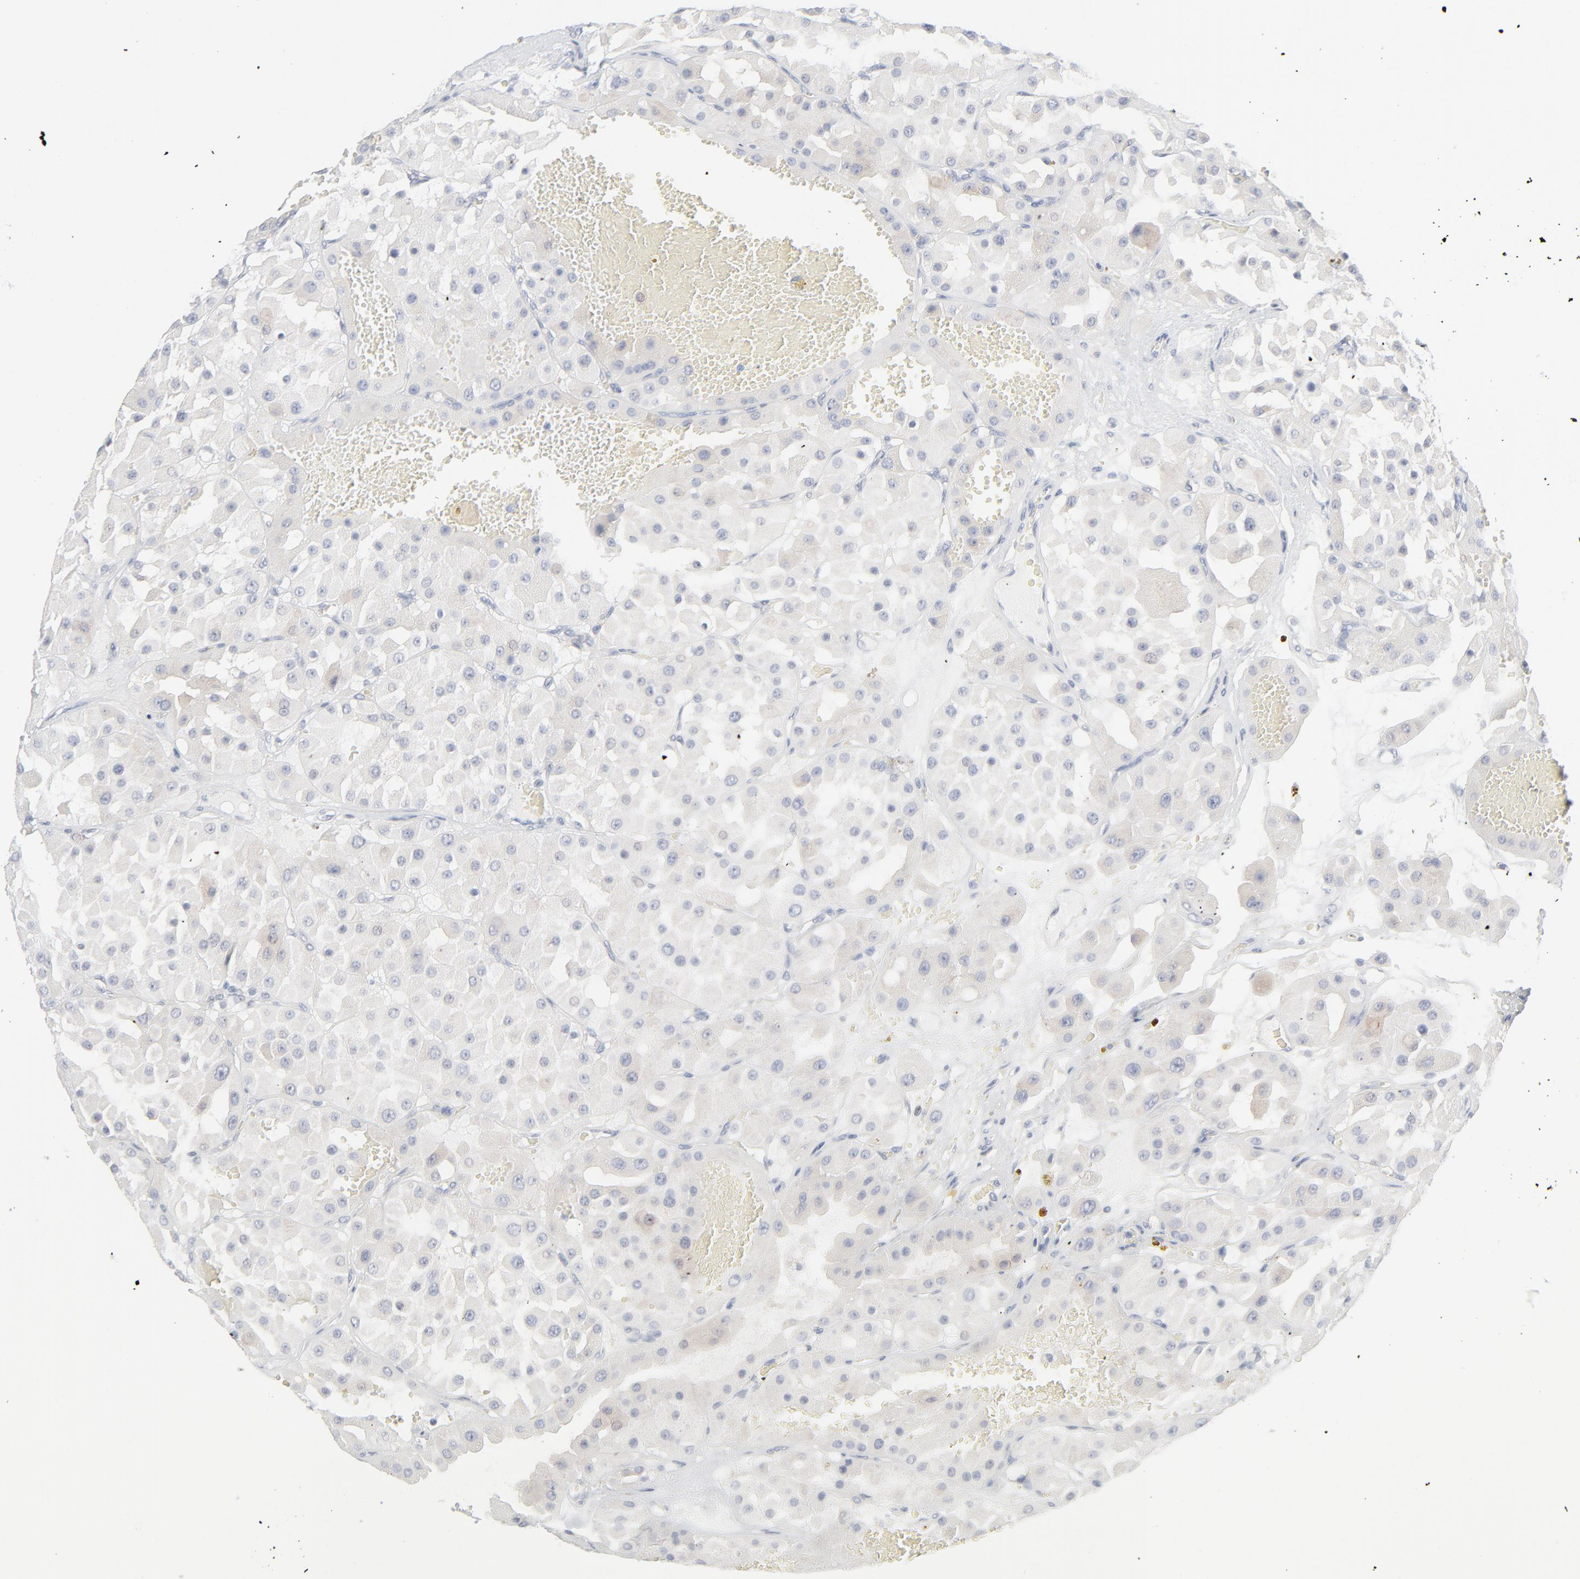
{"staining": {"intensity": "negative", "quantity": "none", "location": "none"}, "tissue": "renal cancer", "cell_type": "Tumor cells", "image_type": "cancer", "snomed": [{"axis": "morphology", "description": "Adenocarcinoma, uncertain malignant potential"}, {"axis": "topography", "description": "Kidney"}], "caption": "Immunohistochemistry of human renal adenocarcinoma,  uncertain malignant potential displays no positivity in tumor cells.", "gene": "KDSR", "patient": {"sex": "male", "age": 63}}